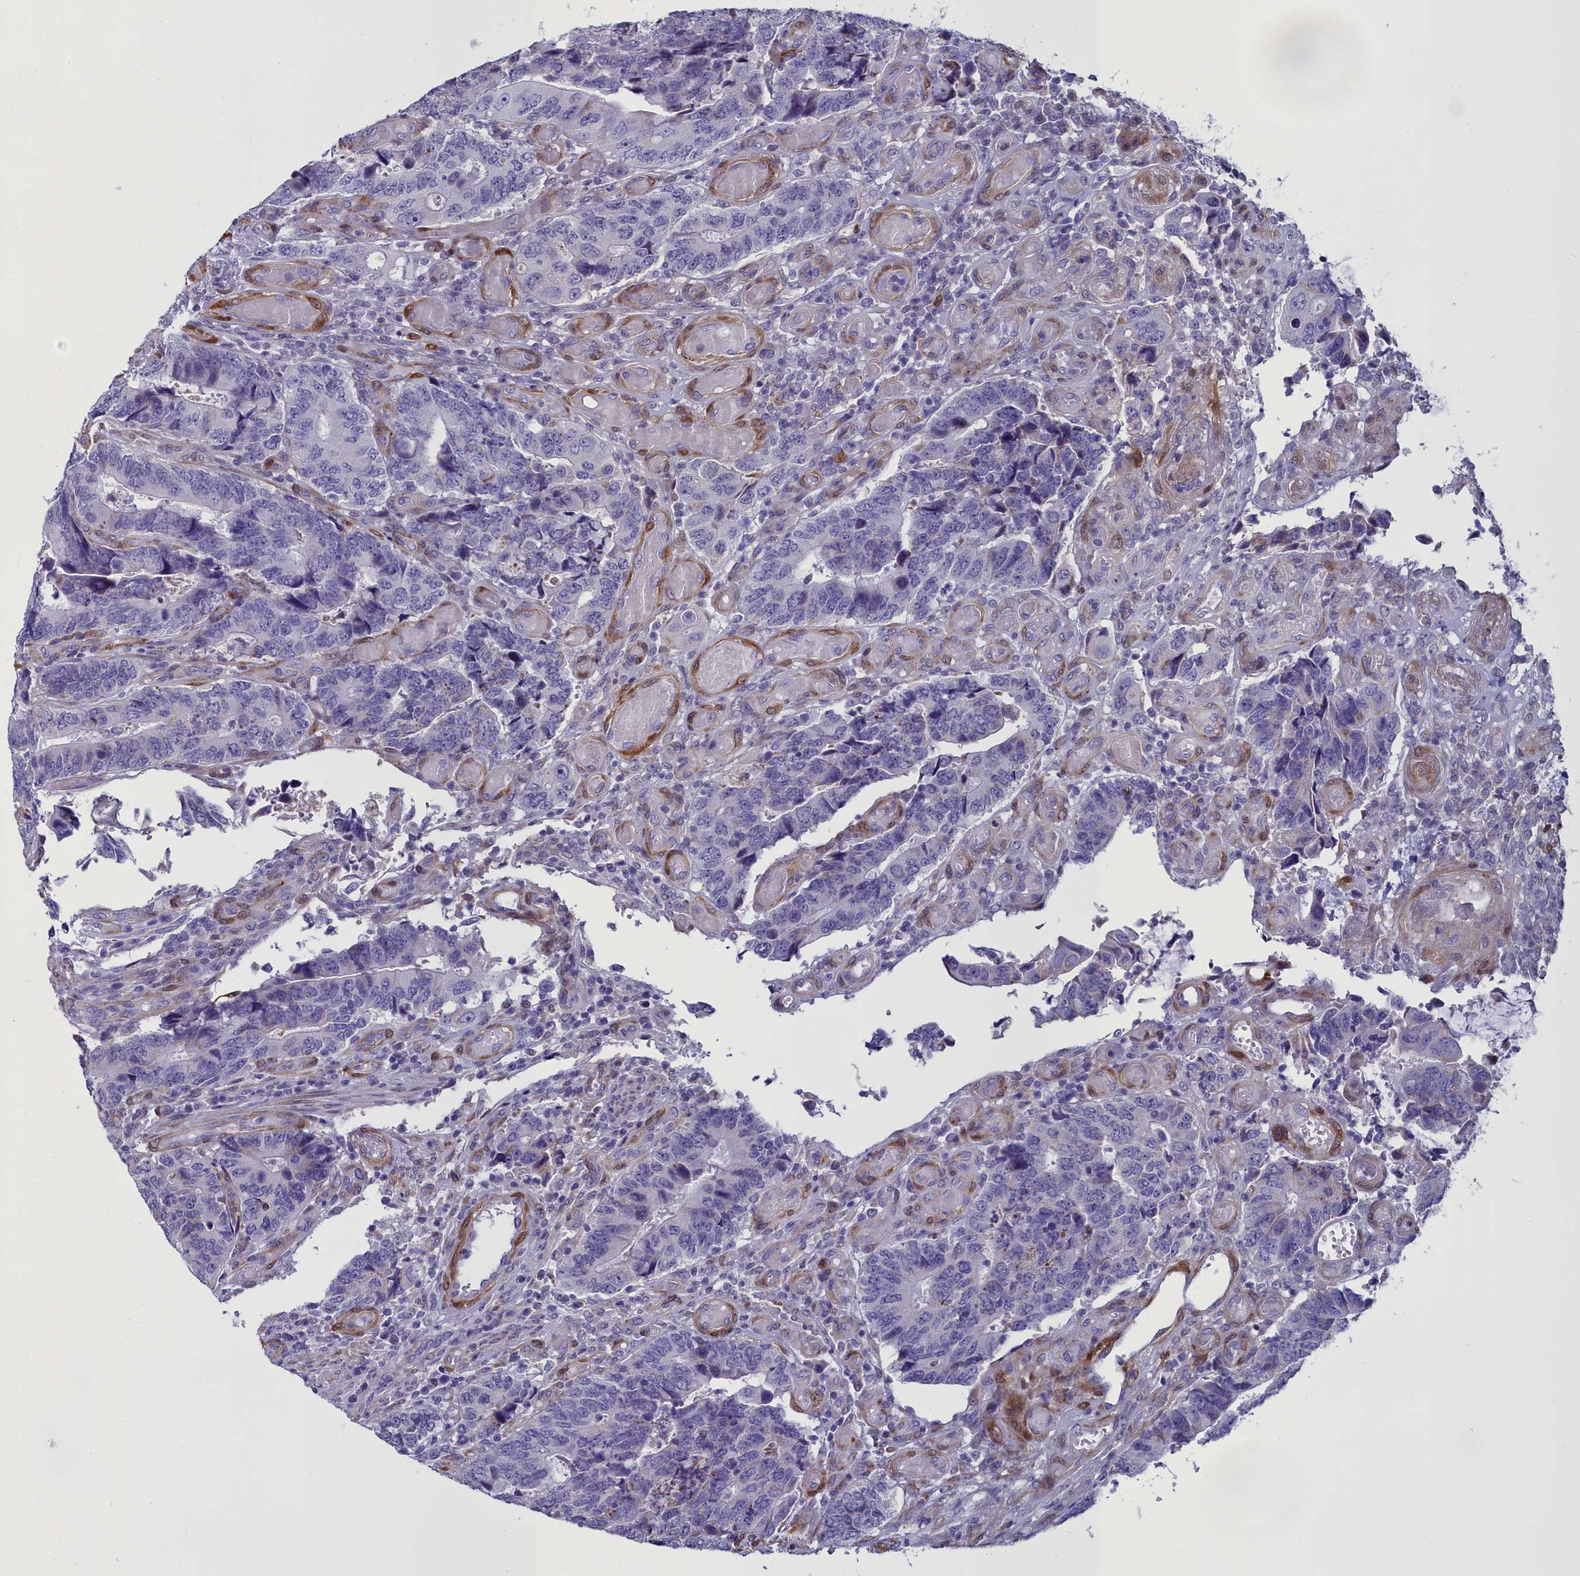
{"staining": {"intensity": "negative", "quantity": "none", "location": "none"}, "tissue": "colorectal cancer", "cell_type": "Tumor cells", "image_type": "cancer", "snomed": [{"axis": "morphology", "description": "Adenocarcinoma, NOS"}, {"axis": "topography", "description": "Colon"}], "caption": "Tumor cells are negative for brown protein staining in colorectal cancer (adenocarcinoma). (DAB immunohistochemistry visualized using brightfield microscopy, high magnification).", "gene": "PPP1R14A", "patient": {"sex": "male", "age": 87}}